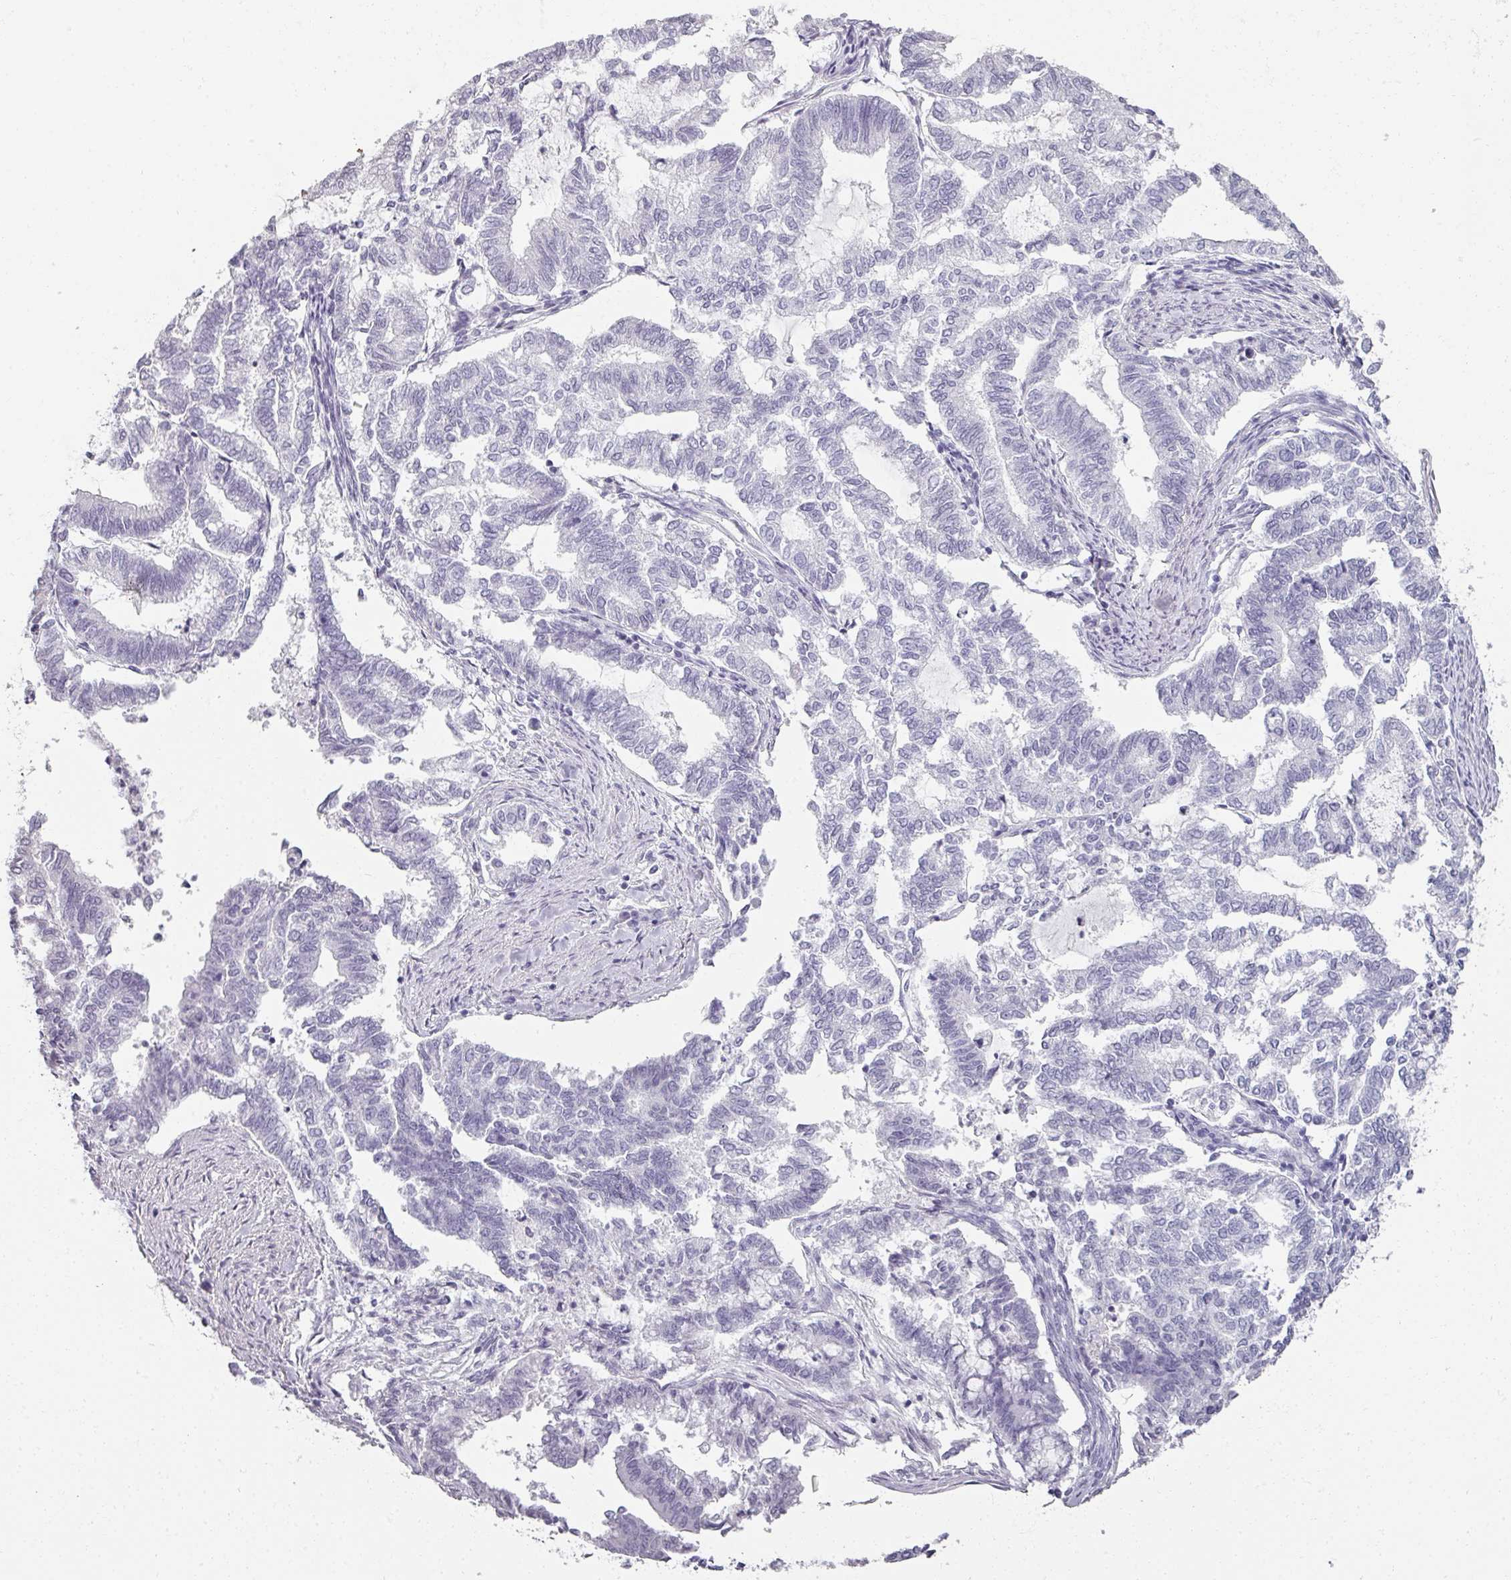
{"staining": {"intensity": "negative", "quantity": "none", "location": "none"}, "tissue": "endometrial cancer", "cell_type": "Tumor cells", "image_type": "cancer", "snomed": [{"axis": "morphology", "description": "Adenocarcinoma, NOS"}, {"axis": "topography", "description": "Endometrium"}], "caption": "DAB (3,3'-diaminobenzidine) immunohistochemical staining of human endometrial cancer (adenocarcinoma) exhibits no significant staining in tumor cells.", "gene": "REG3G", "patient": {"sex": "female", "age": 79}}